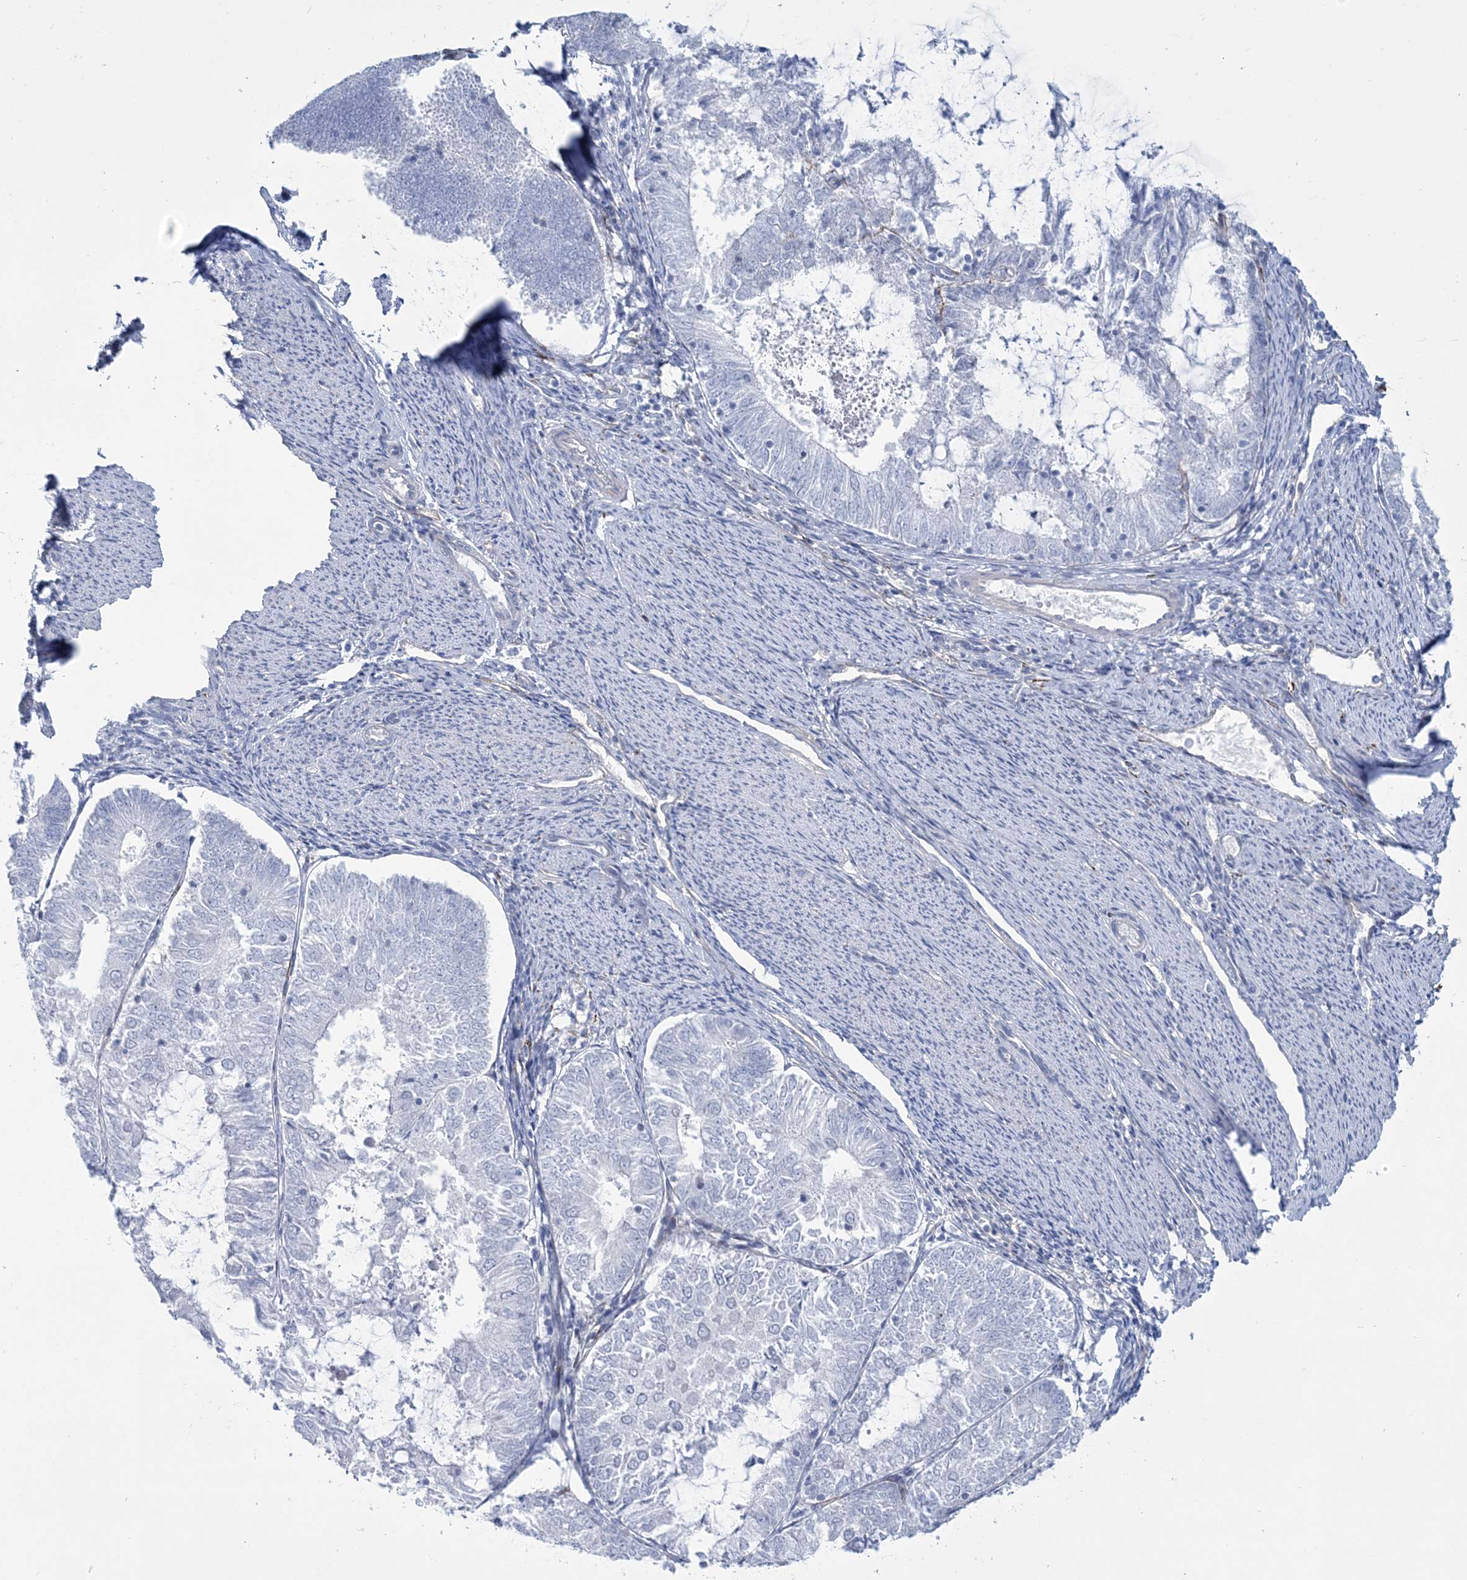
{"staining": {"intensity": "negative", "quantity": "none", "location": "none"}, "tissue": "endometrial cancer", "cell_type": "Tumor cells", "image_type": "cancer", "snomed": [{"axis": "morphology", "description": "Adenocarcinoma, NOS"}, {"axis": "topography", "description": "Endometrium"}], "caption": "Tumor cells are negative for brown protein staining in adenocarcinoma (endometrial). (Stains: DAB IHC with hematoxylin counter stain, Microscopy: brightfield microscopy at high magnification).", "gene": "RAB11FIP5", "patient": {"sex": "female", "age": 57}}